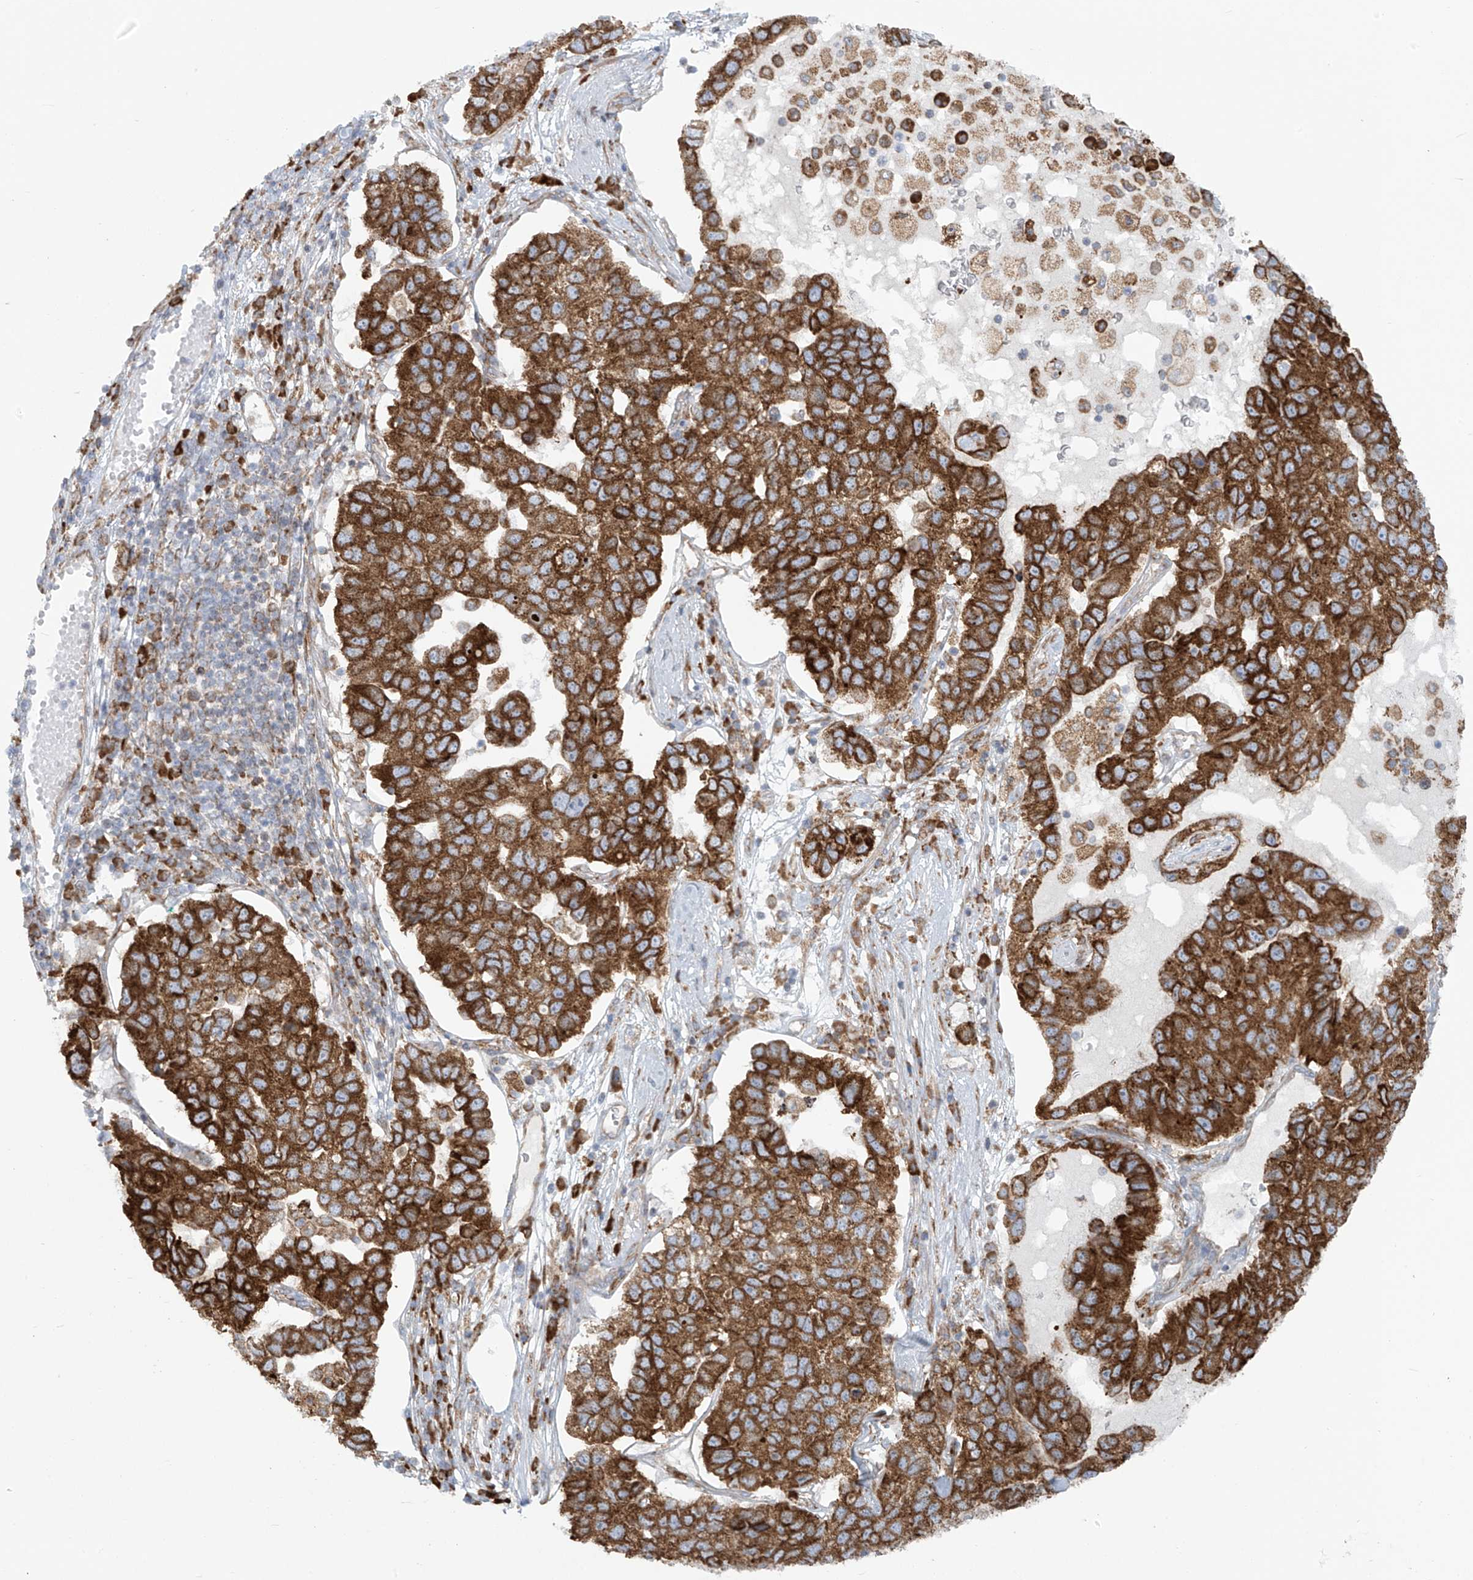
{"staining": {"intensity": "strong", "quantity": ">75%", "location": "cytoplasmic/membranous"}, "tissue": "pancreatic cancer", "cell_type": "Tumor cells", "image_type": "cancer", "snomed": [{"axis": "morphology", "description": "Adenocarcinoma, NOS"}, {"axis": "topography", "description": "Pancreas"}], "caption": "Strong cytoplasmic/membranous positivity is appreciated in approximately >75% of tumor cells in adenocarcinoma (pancreatic). Nuclei are stained in blue.", "gene": "KATNIP", "patient": {"sex": "female", "age": 61}}